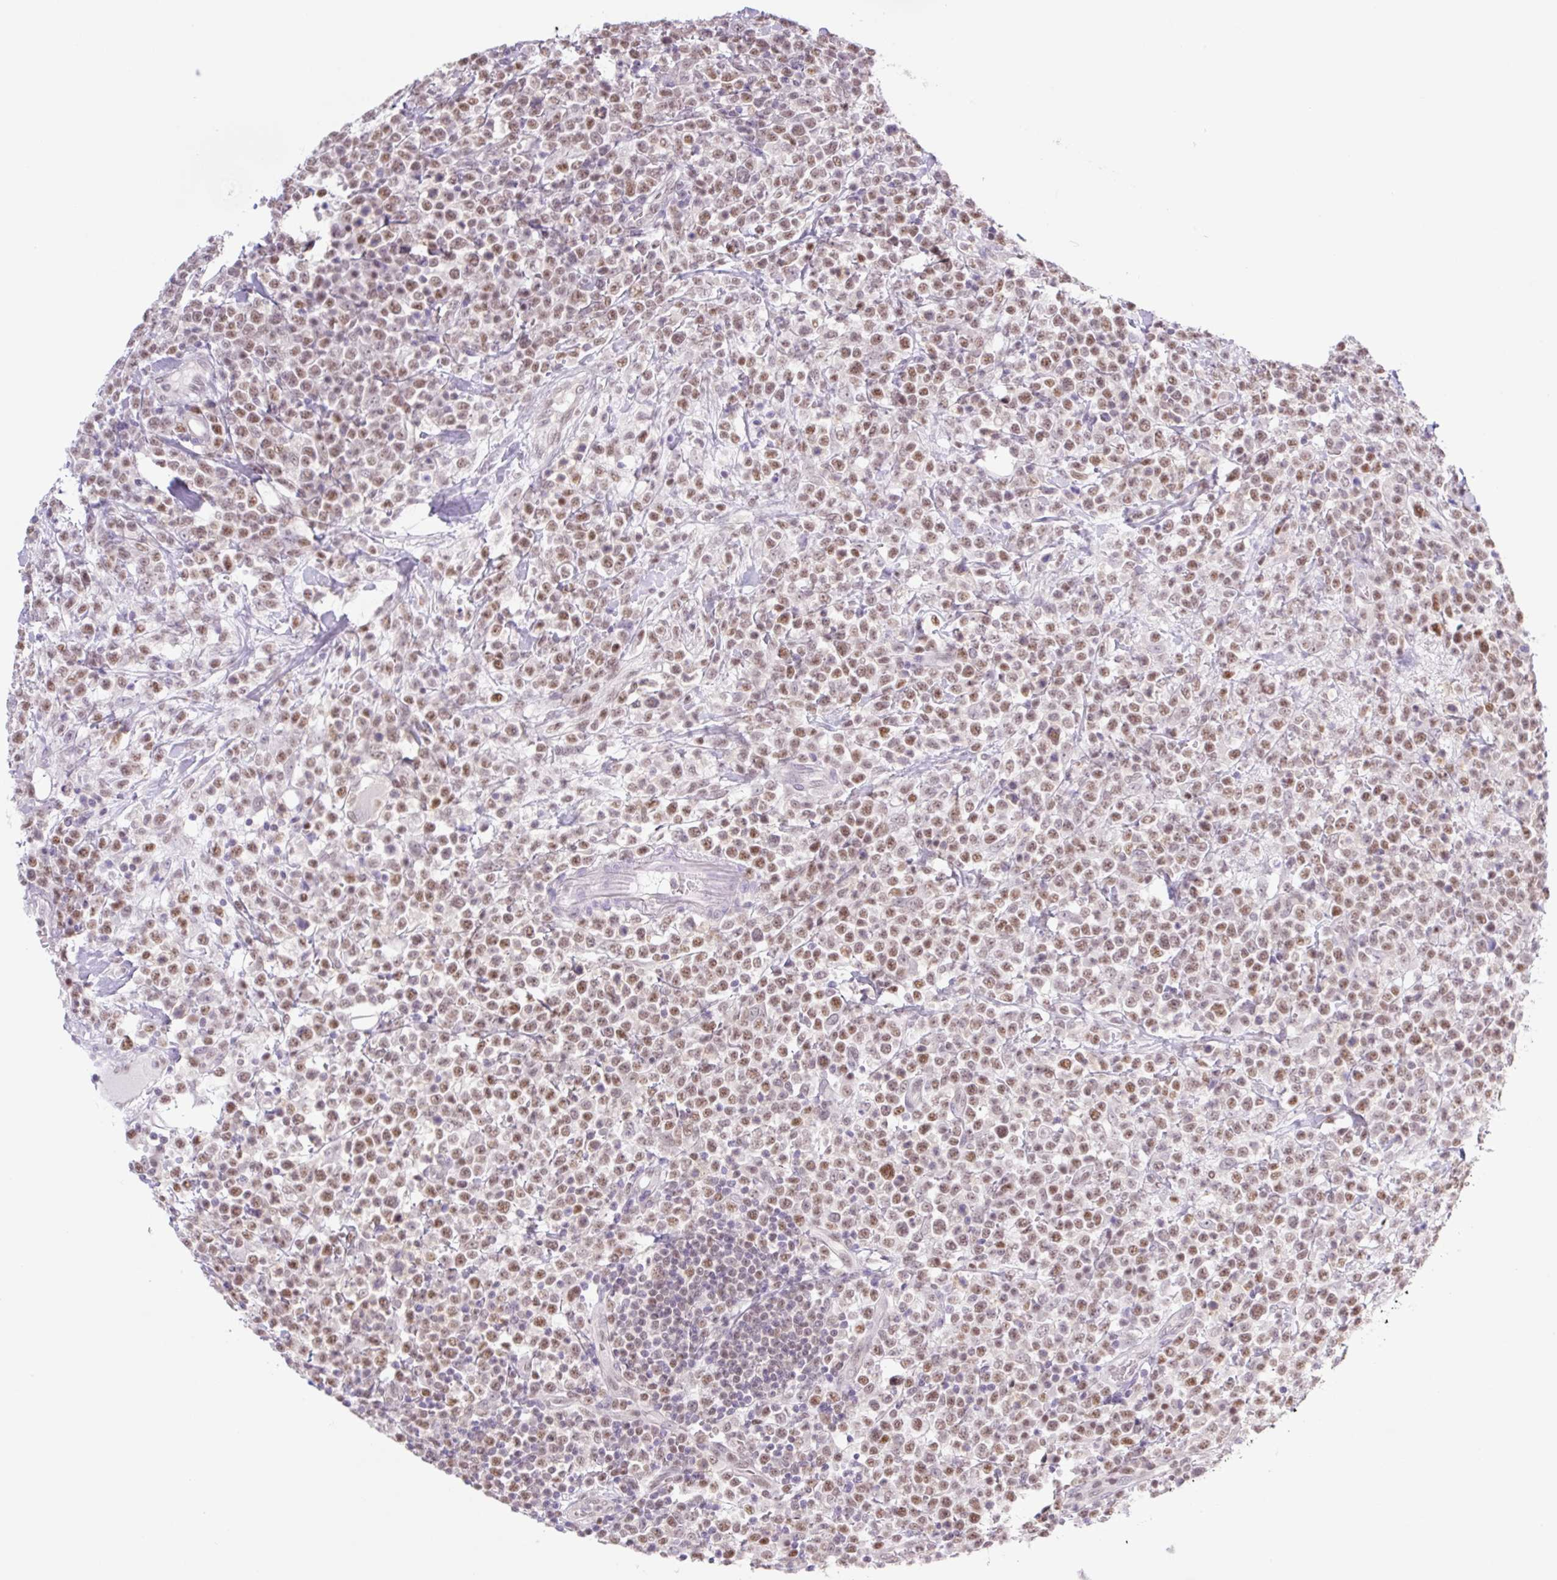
{"staining": {"intensity": "moderate", "quantity": ">75%", "location": "nuclear"}, "tissue": "lymphoma", "cell_type": "Tumor cells", "image_type": "cancer", "snomed": [{"axis": "morphology", "description": "Malignant lymphoma, non-Hodgkin's type, High grade"}, {"axis": "topography", "description": "Colon"}], "caption": "IHC micrograph of malignant lymphoma, non-Hodgkin's type (high-grade) stained for a protein (brown), which displays medium levels of moderate nuclear expression in about >75% of tumor cells.", "gene": "TLE3", "patient": {"sex": "female", "age": 53}}